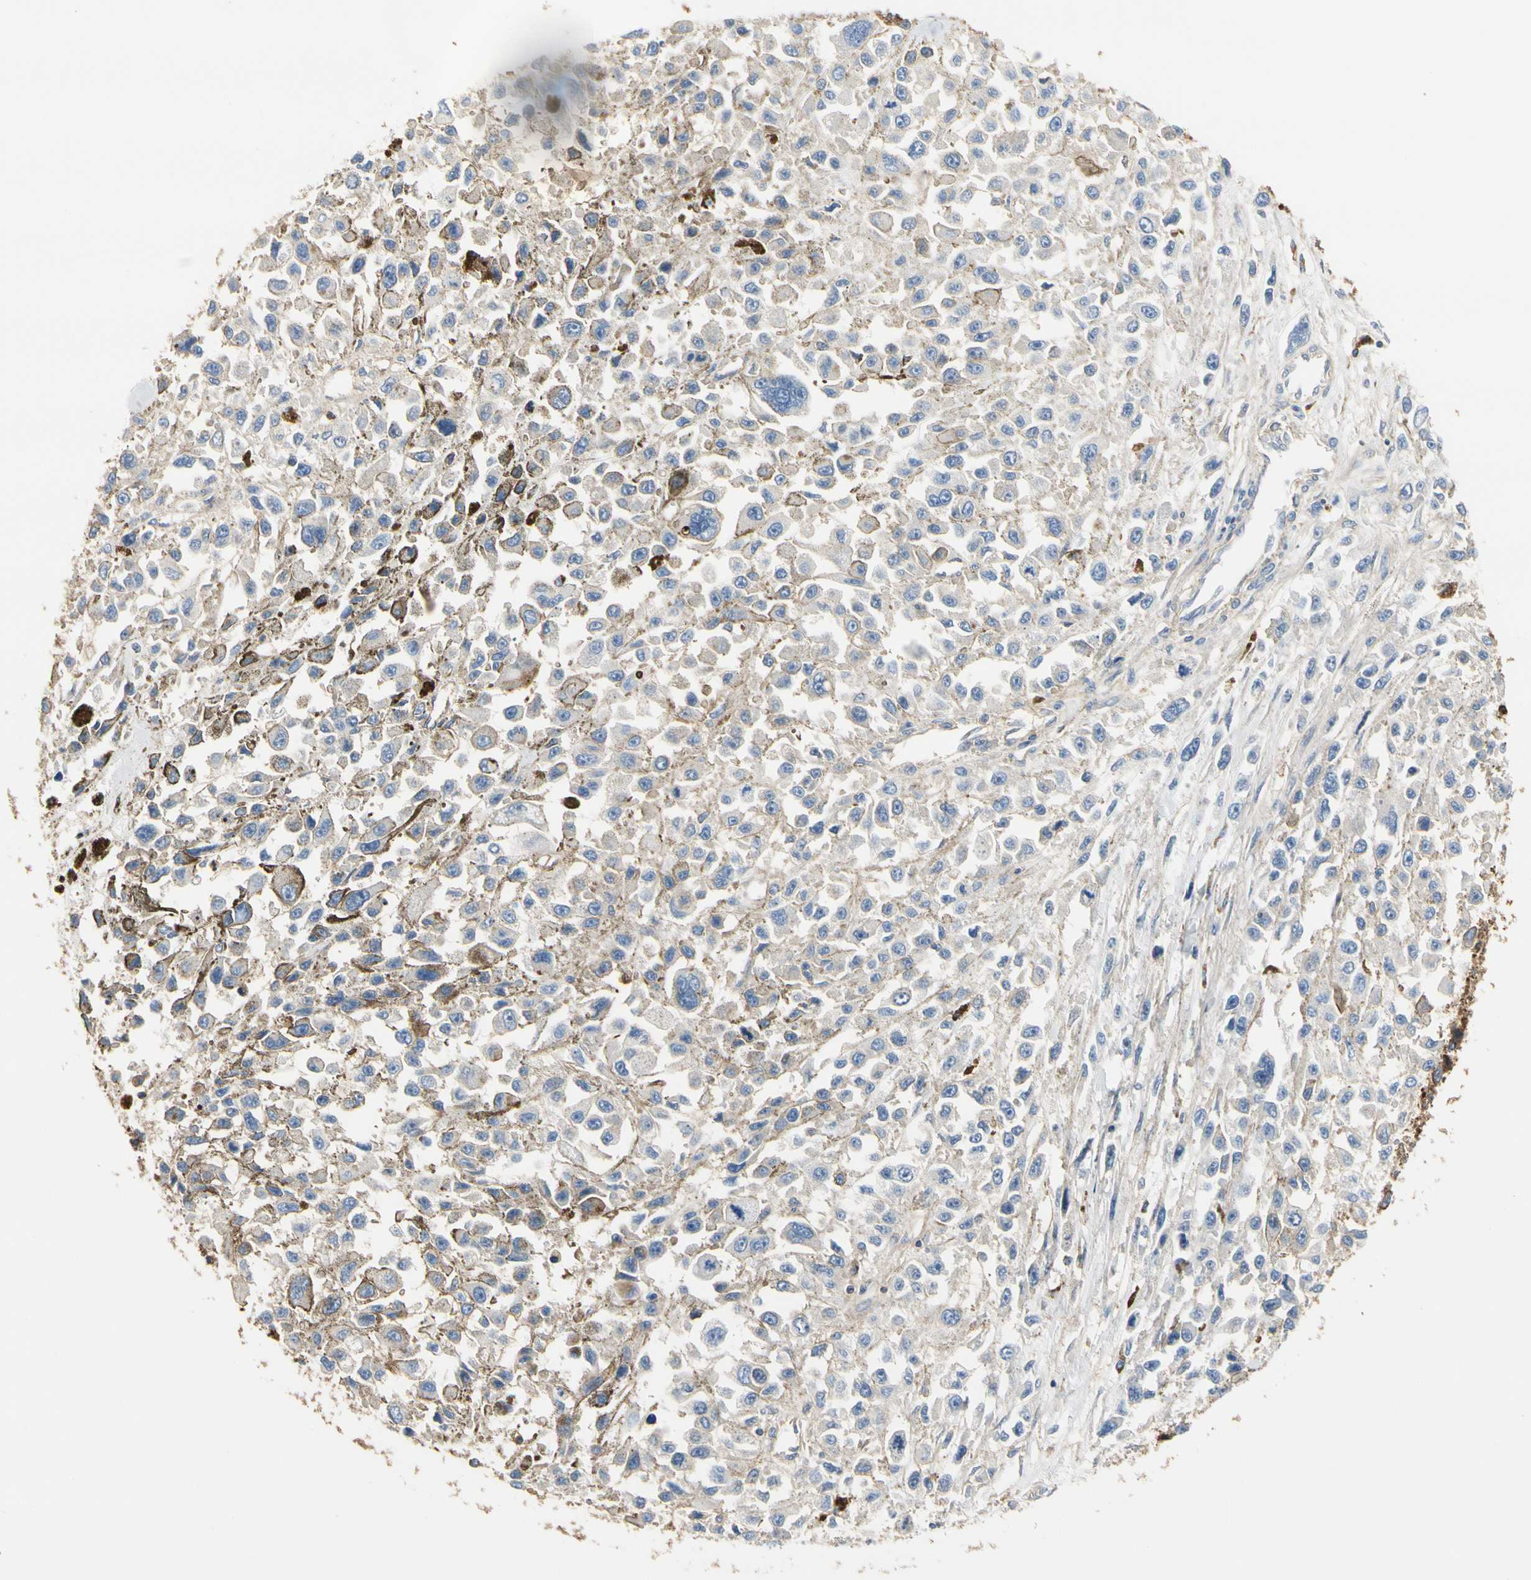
{"staining": {"intensity": "negative", "quantity": "none", "location": "none"}, "tissue": "melanoma", "cell_type": "Tumor cells", "image_type": "cancer", "snomed": [{"axis": "morphology", "description": "Malignant melanoma, Metastatic site"}, {"axis": "topography", "description": "Lymph node"}], "caption": "This is an immunohistochemistry micrograph of human malignant melanoma (metastatic site). There is no expression in tumor cells.", "gene": "IL1RL1", "patient": {"sex": "male", "age": 59}}